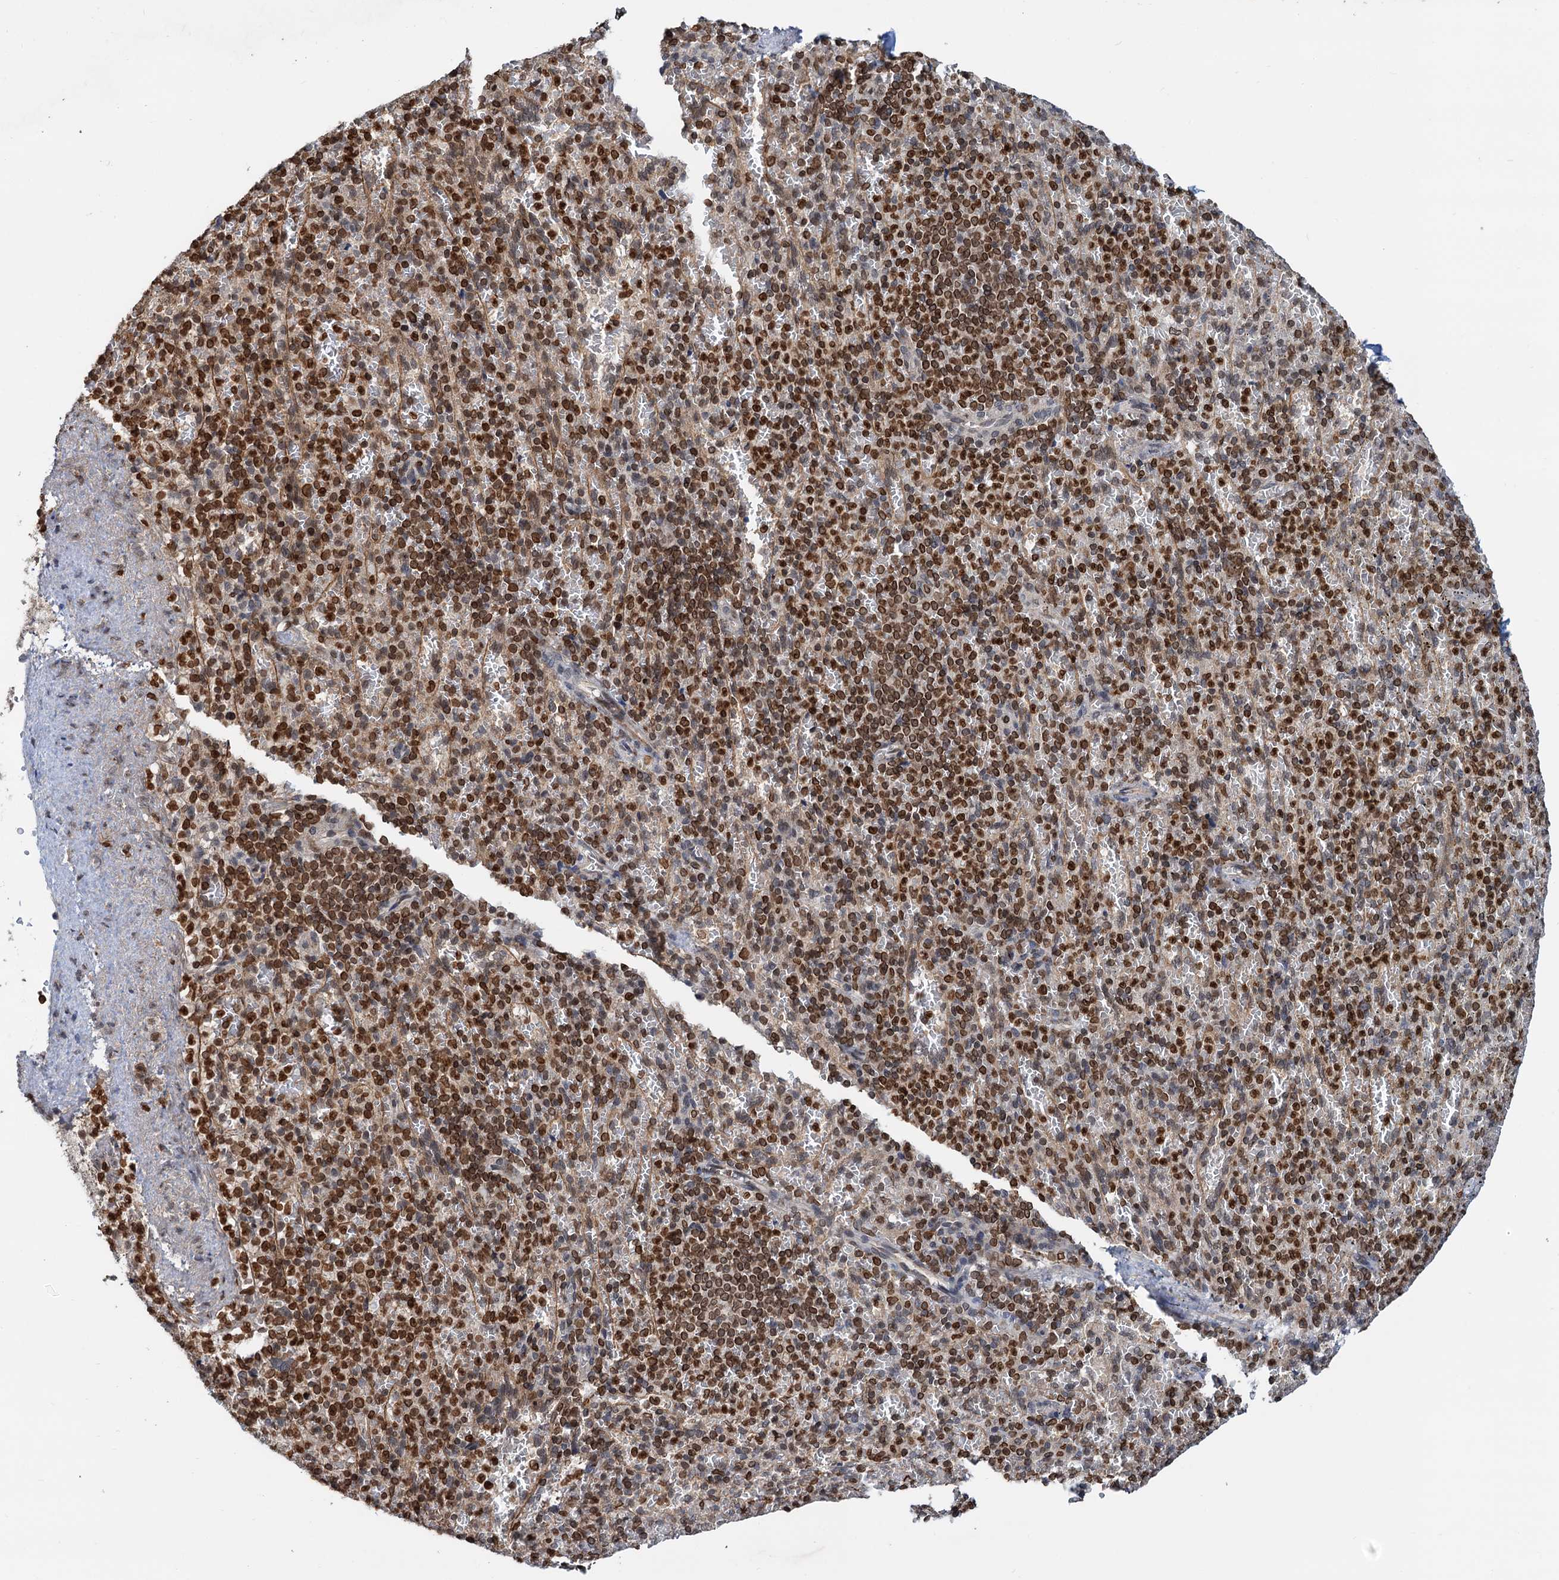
{"staining": {"intensity": "strong", "quantity": "25%-75%", "location": "nuclear"}, "tissue": "spleen", "cell_type": "Cells in red pulp", "image_type": "normal", "snomed": [{"axis": "morphology", "description": "Normal tissue, NOS"}, {"axis": "topography", "description": "Spleen"}], "caption": "High-magnification brightfield microscopy of normal spleen stained with DAB (brown) and counterstained with hematoxylin (blue). cells in red pulp exhibit strong nuclear positivity is present in approximately25%-75% of cells. Immunohistochemistry (ihc) stains the protein in brown and the nuclei are stained blue.", "gene": "ZC3H13", "patient": {"sex": "female", "age": 74}}